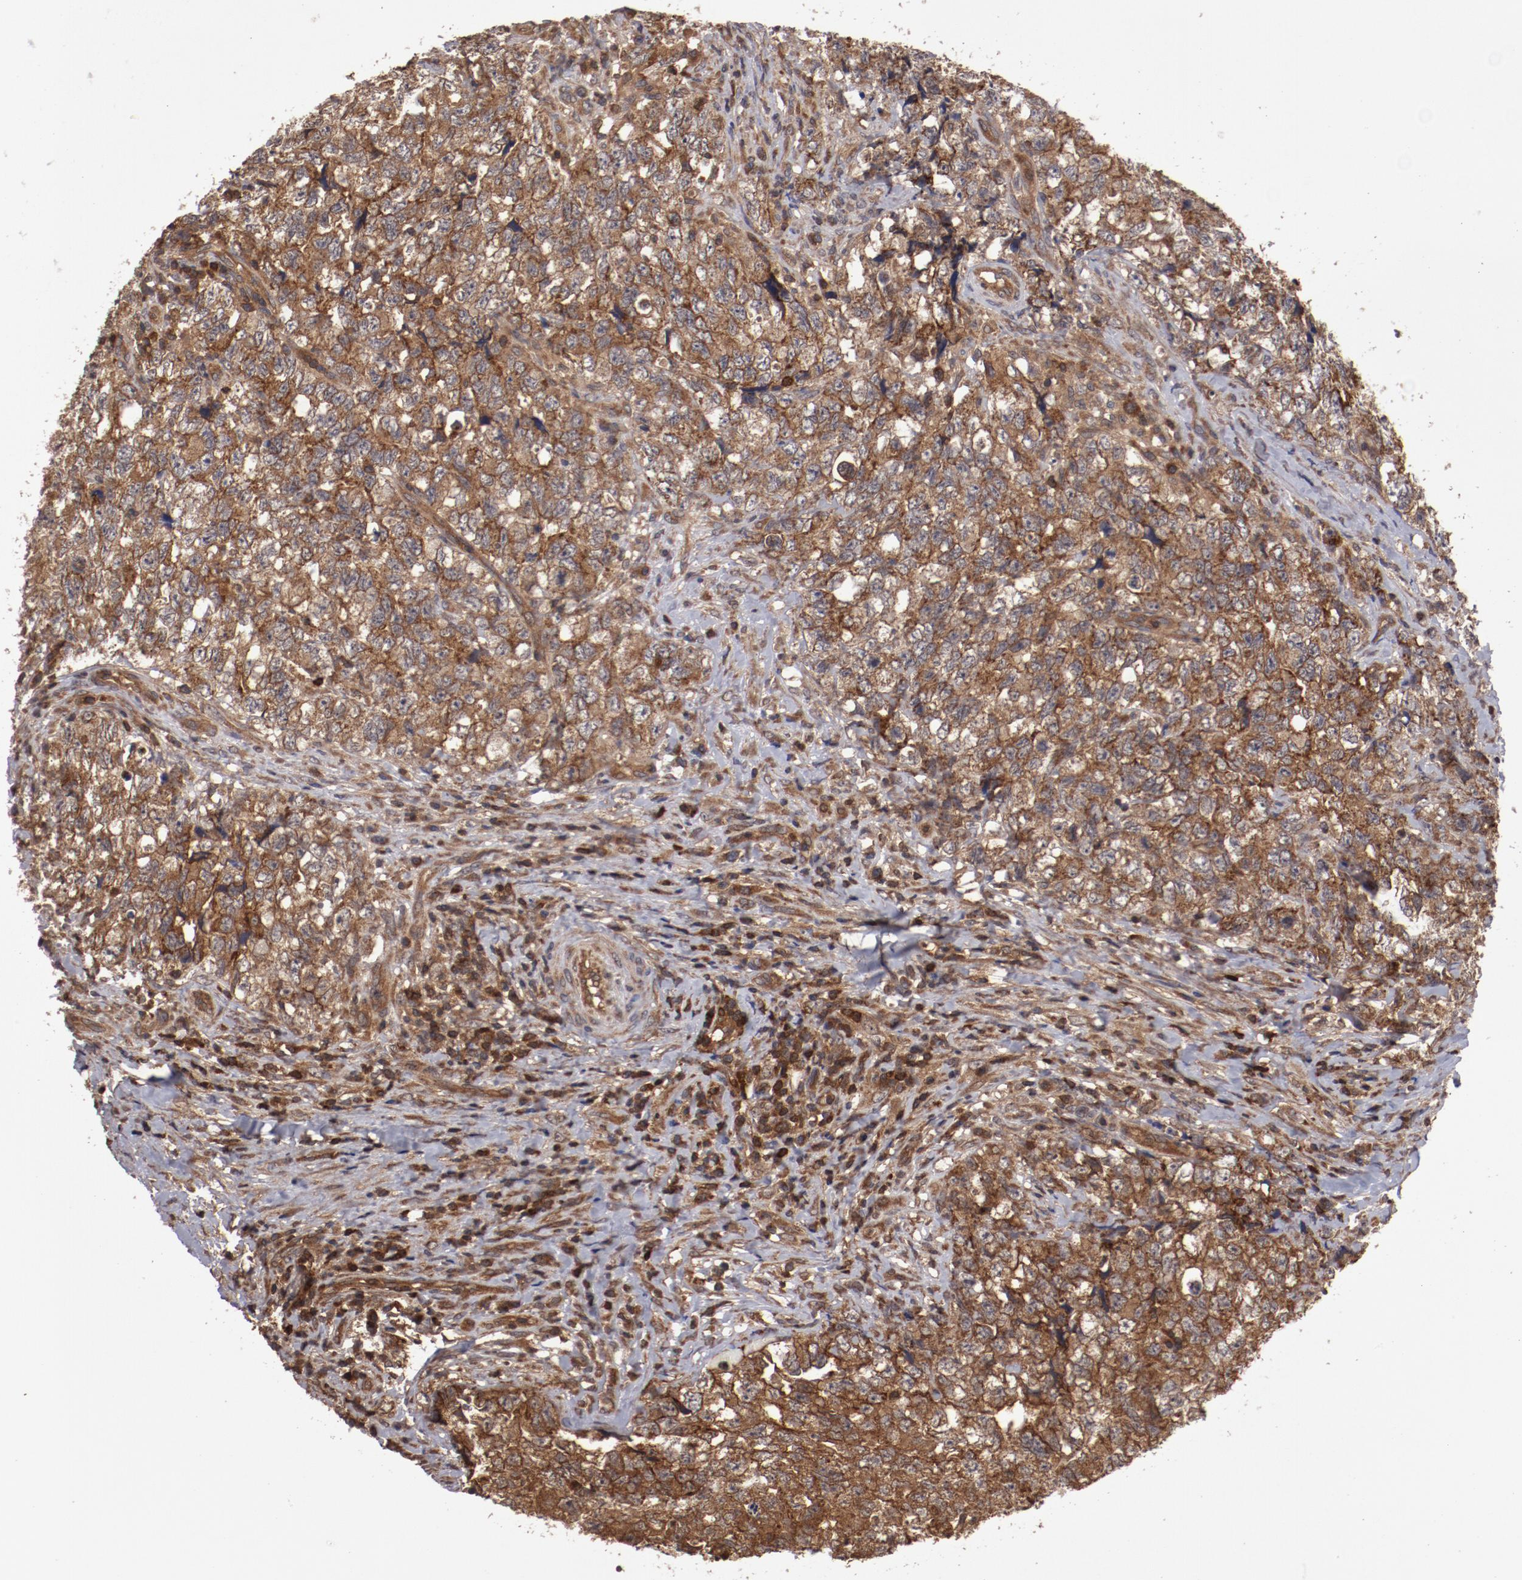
{"staining": {"intensity": "moderate", "quantity": ">75%", "location": "cytoplasmic/membranous"}, "tissue": "testis cancer", "cell_type": "Tumor cells", "image_type": "cancer", "snomed": [{"axis": "morphology", "description": "Carcinoma, Embryonal, NOS"}, {"axis": "topography", "description": "Testis"}], "caption": "An image showing moderate cytoplasmic/membranous expression in approximately >75% of tumor cells in embryonal carcinoma (testis), as visualized by brown immunohistochemical staining.", "gene": "RPS6KA6", "patient": {"sex": "male", "age": 31}}